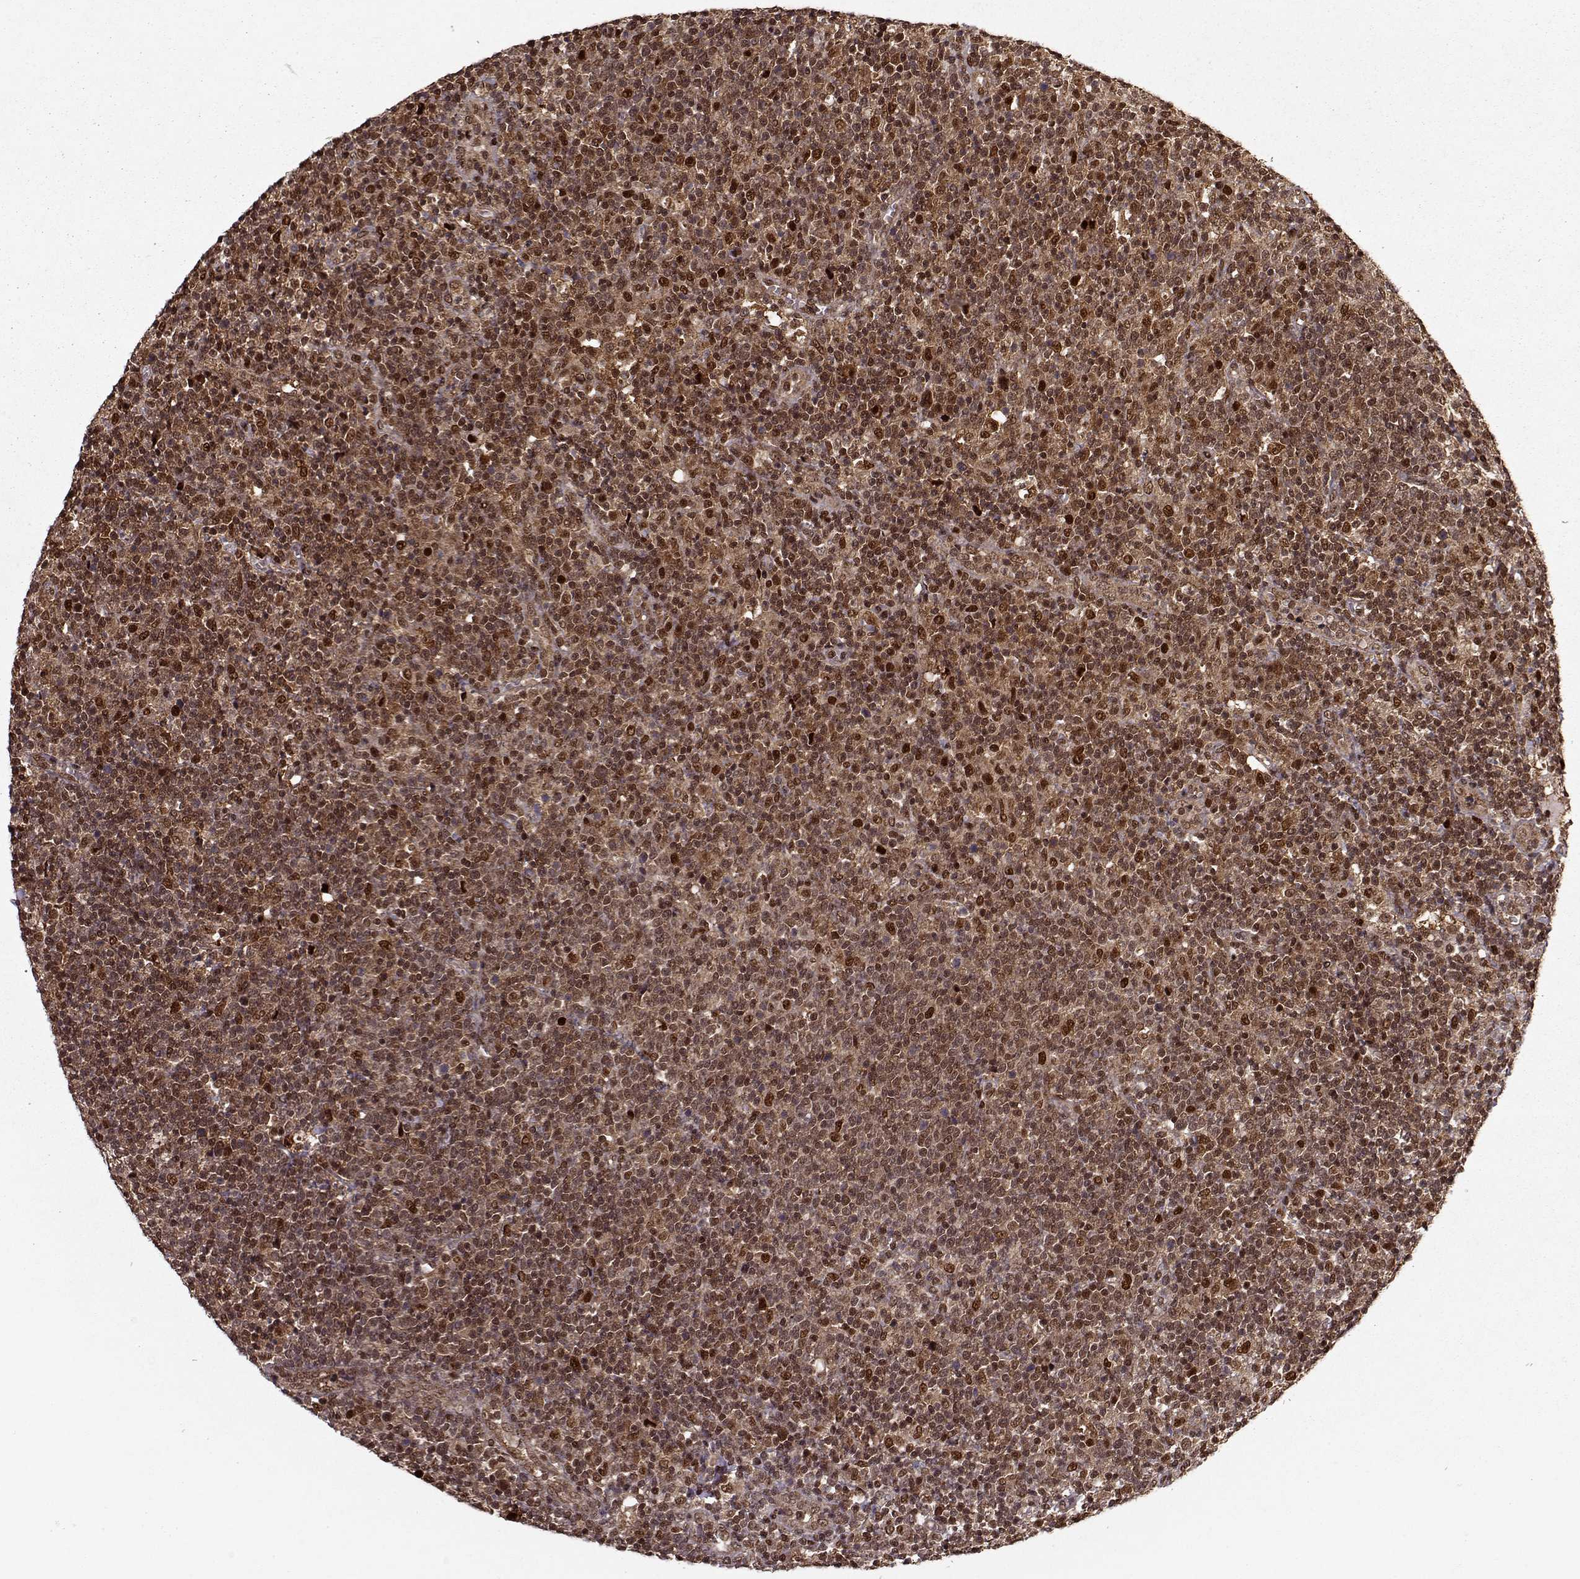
{"staining": {"intensity": "moderate", "quantity": ">75%", "location": "cytoplasmic/membranous,nuclear"}, "tissue": "lymphoma", "cell_type": "Tumor cells", "image_type": "cancer", "snomed": [{"axis": "morphology", "description": "Malignant lymphoma, non-Hodgkin's type, High grade"}, {"axis": "topography", "description": "Lymph node"}], "caption": "About >75% of tumor cells in high-grade malignant lymphoma, non-Hodgkin's type display moderate cytoplasmic/membranous and nuclear protein positivity as visualized by brown immunohistochemical staining.", "gene": "PSMA7", "patient": {"sex": "male", "age": 61}}